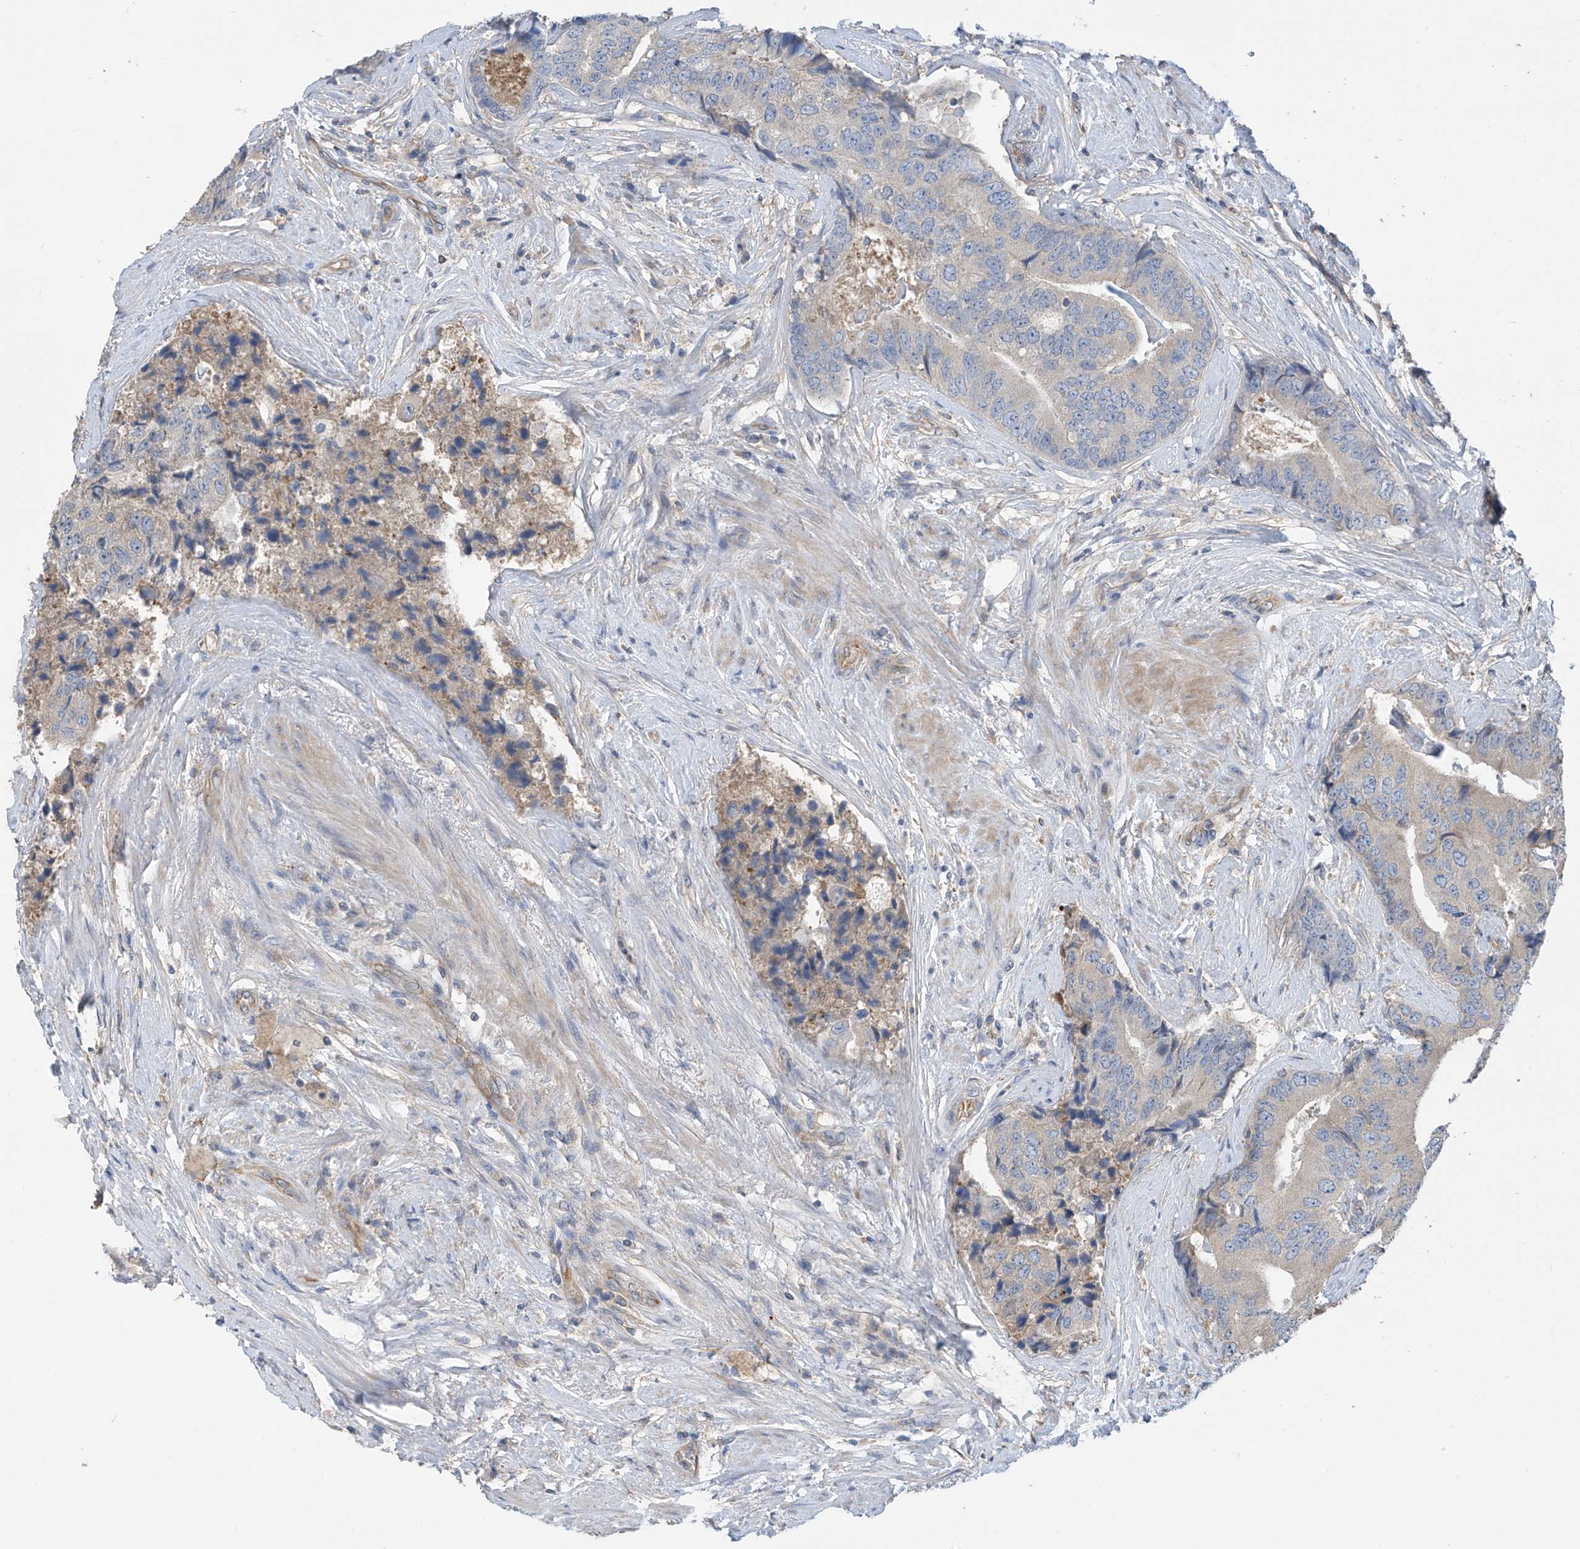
{"staining": {"intensity": "negative", "quantity": "none", "location": "none"}, "tissue": "prostate cancer", "cell_type": "Tumor cells", "image_type": "cancer", "snomed": [{"axis": "morphology", "description": "Adenocarcinoma, High grade"}, {"axis": "topography", "description": "Prostate"}], "caption": "There is no significant expression in tumor cells of prostate adenocarcinoma (high-grade).", "gene": "PHACTR4", "patient": {"sex": "male", "age": 70}}